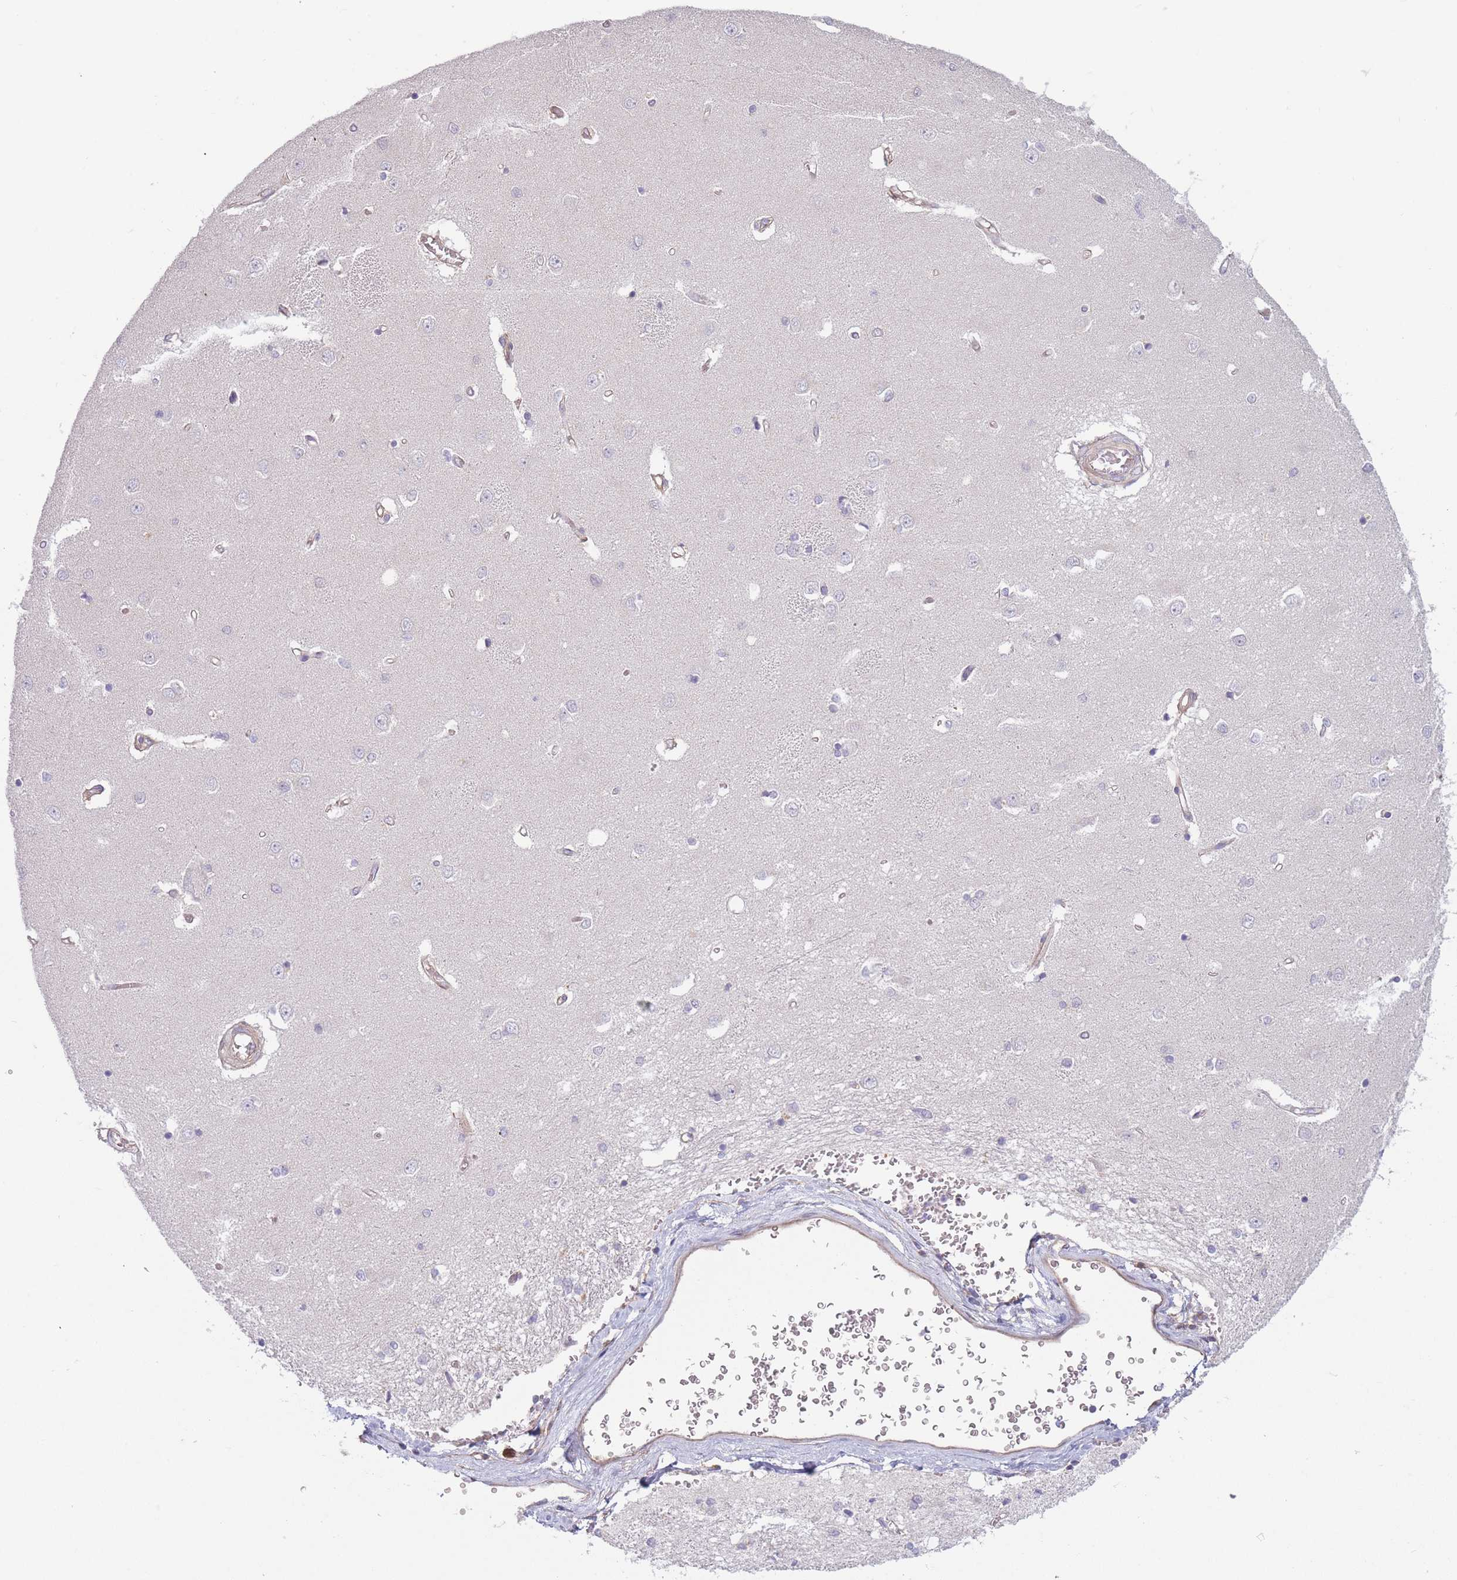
{"staining": {"intensity": "negative", "quantity": "none", "location": "none"}, "tissue": "caudate", "cell_type": "Glial cells", "image_type": "normal", "snomed": [{"axis": "morphology", "description": "Normal tissue, NOS"}, {"axis": "topography", "description": "Lateral ventricle wall"}], "caption": "Immunohistochemistry micrograph of benign human caudate stained for a protein (brown), which reveals no expression in glial cells.", "gene": "WDR93", "patient": {"sex": "male", "age": 37}}